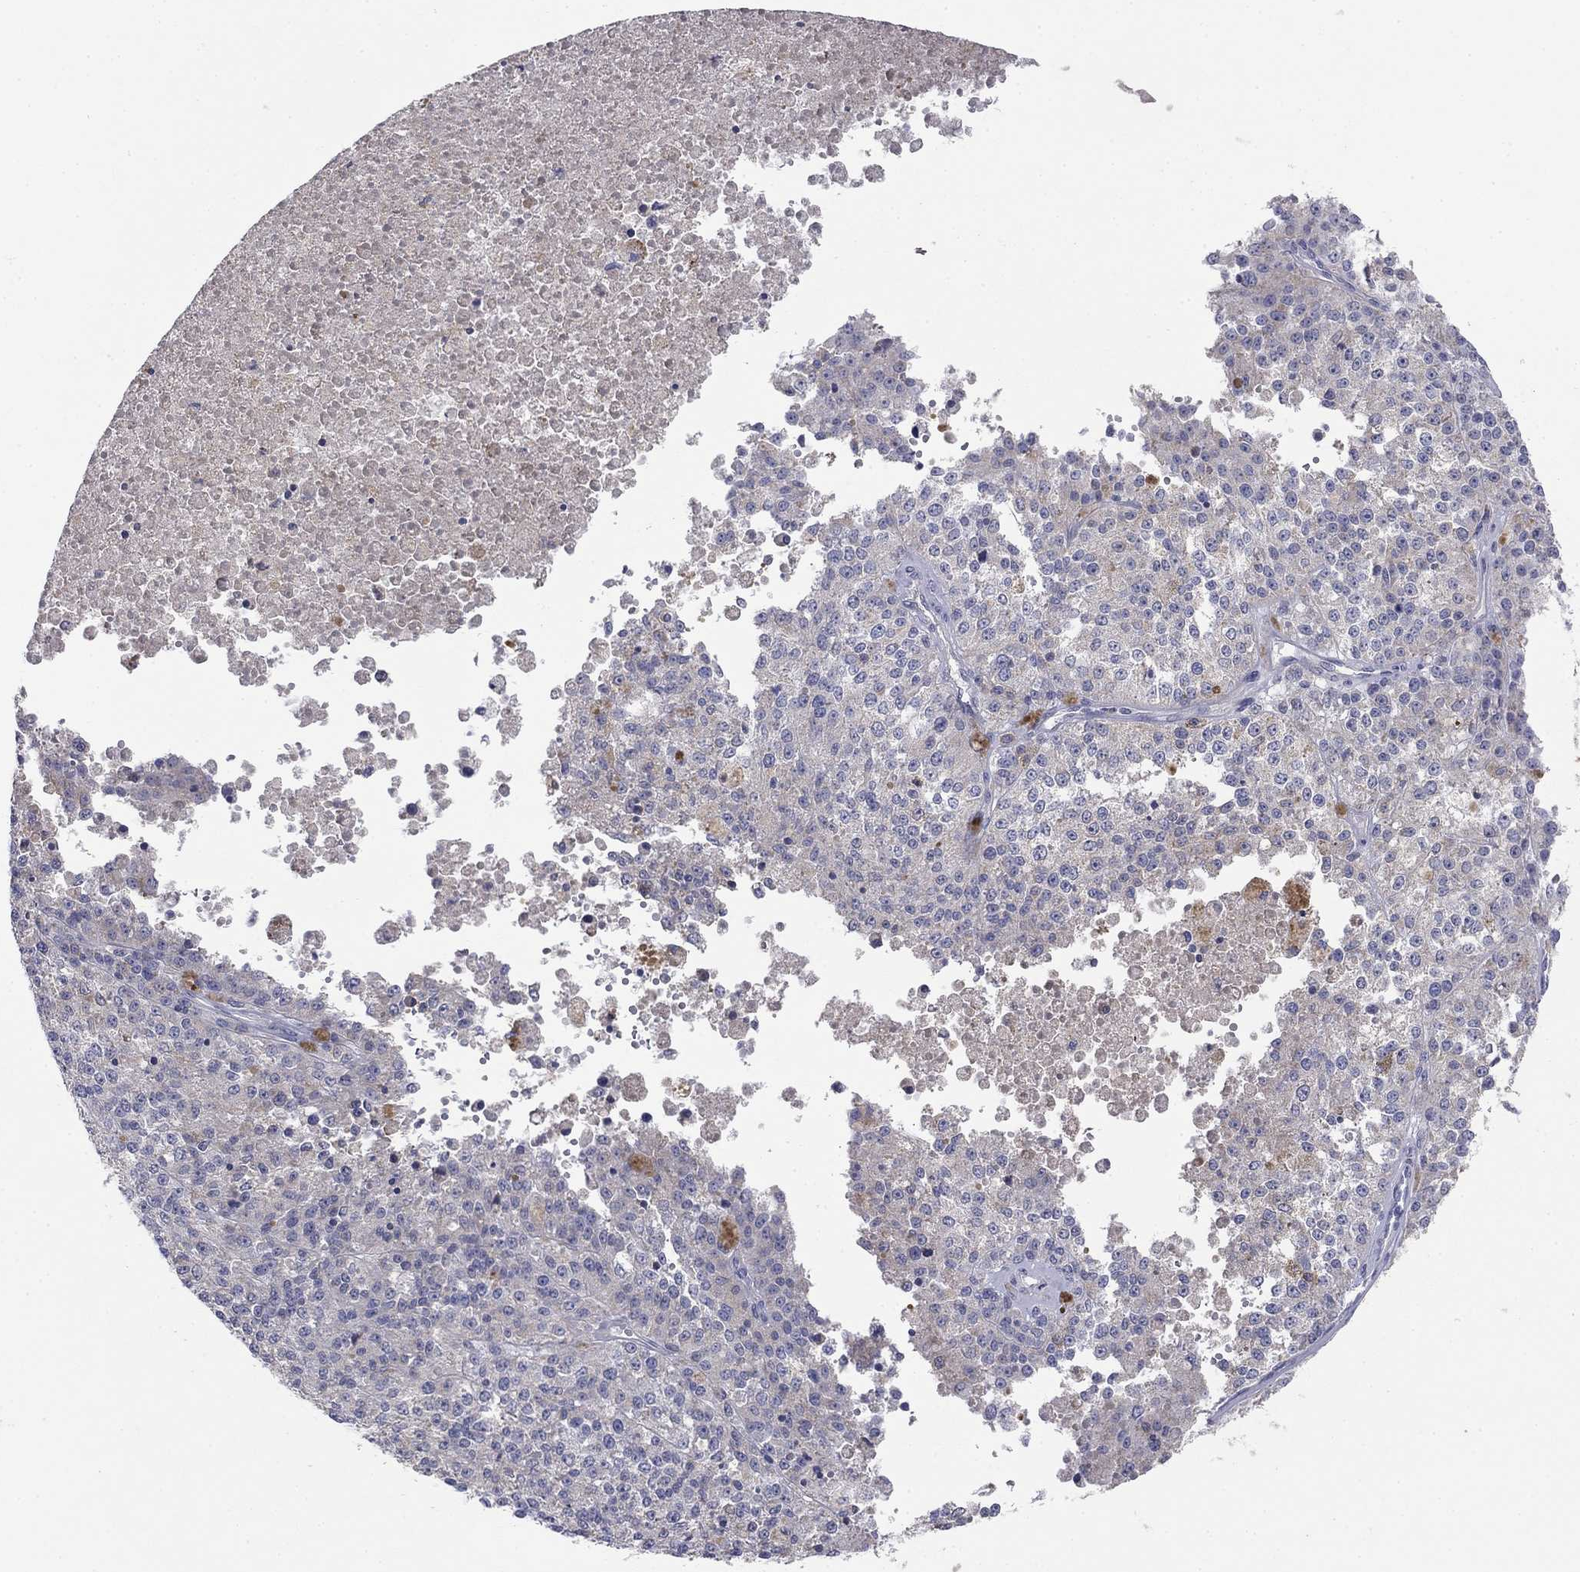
{"staining": {"intensity": "negative", "quantity": "none", "location": "none"}, "tissue": "melanoma", "cell_type": "Tumor cells", "image_type": "cancer", "snomed": [{"axis": "morphology", "description": "Malignant melanoma, Metastatic site"}, {"axis": "topography", "description": "Lymph node"}], "caption": "Immunohistochemistry (IHC) photomicrograph of melanoma stained for a protein (brown), which exhibits no staining in tumor cells.", "gene": "PTGDS", "patient": {"sex": "female", "age": 64}}